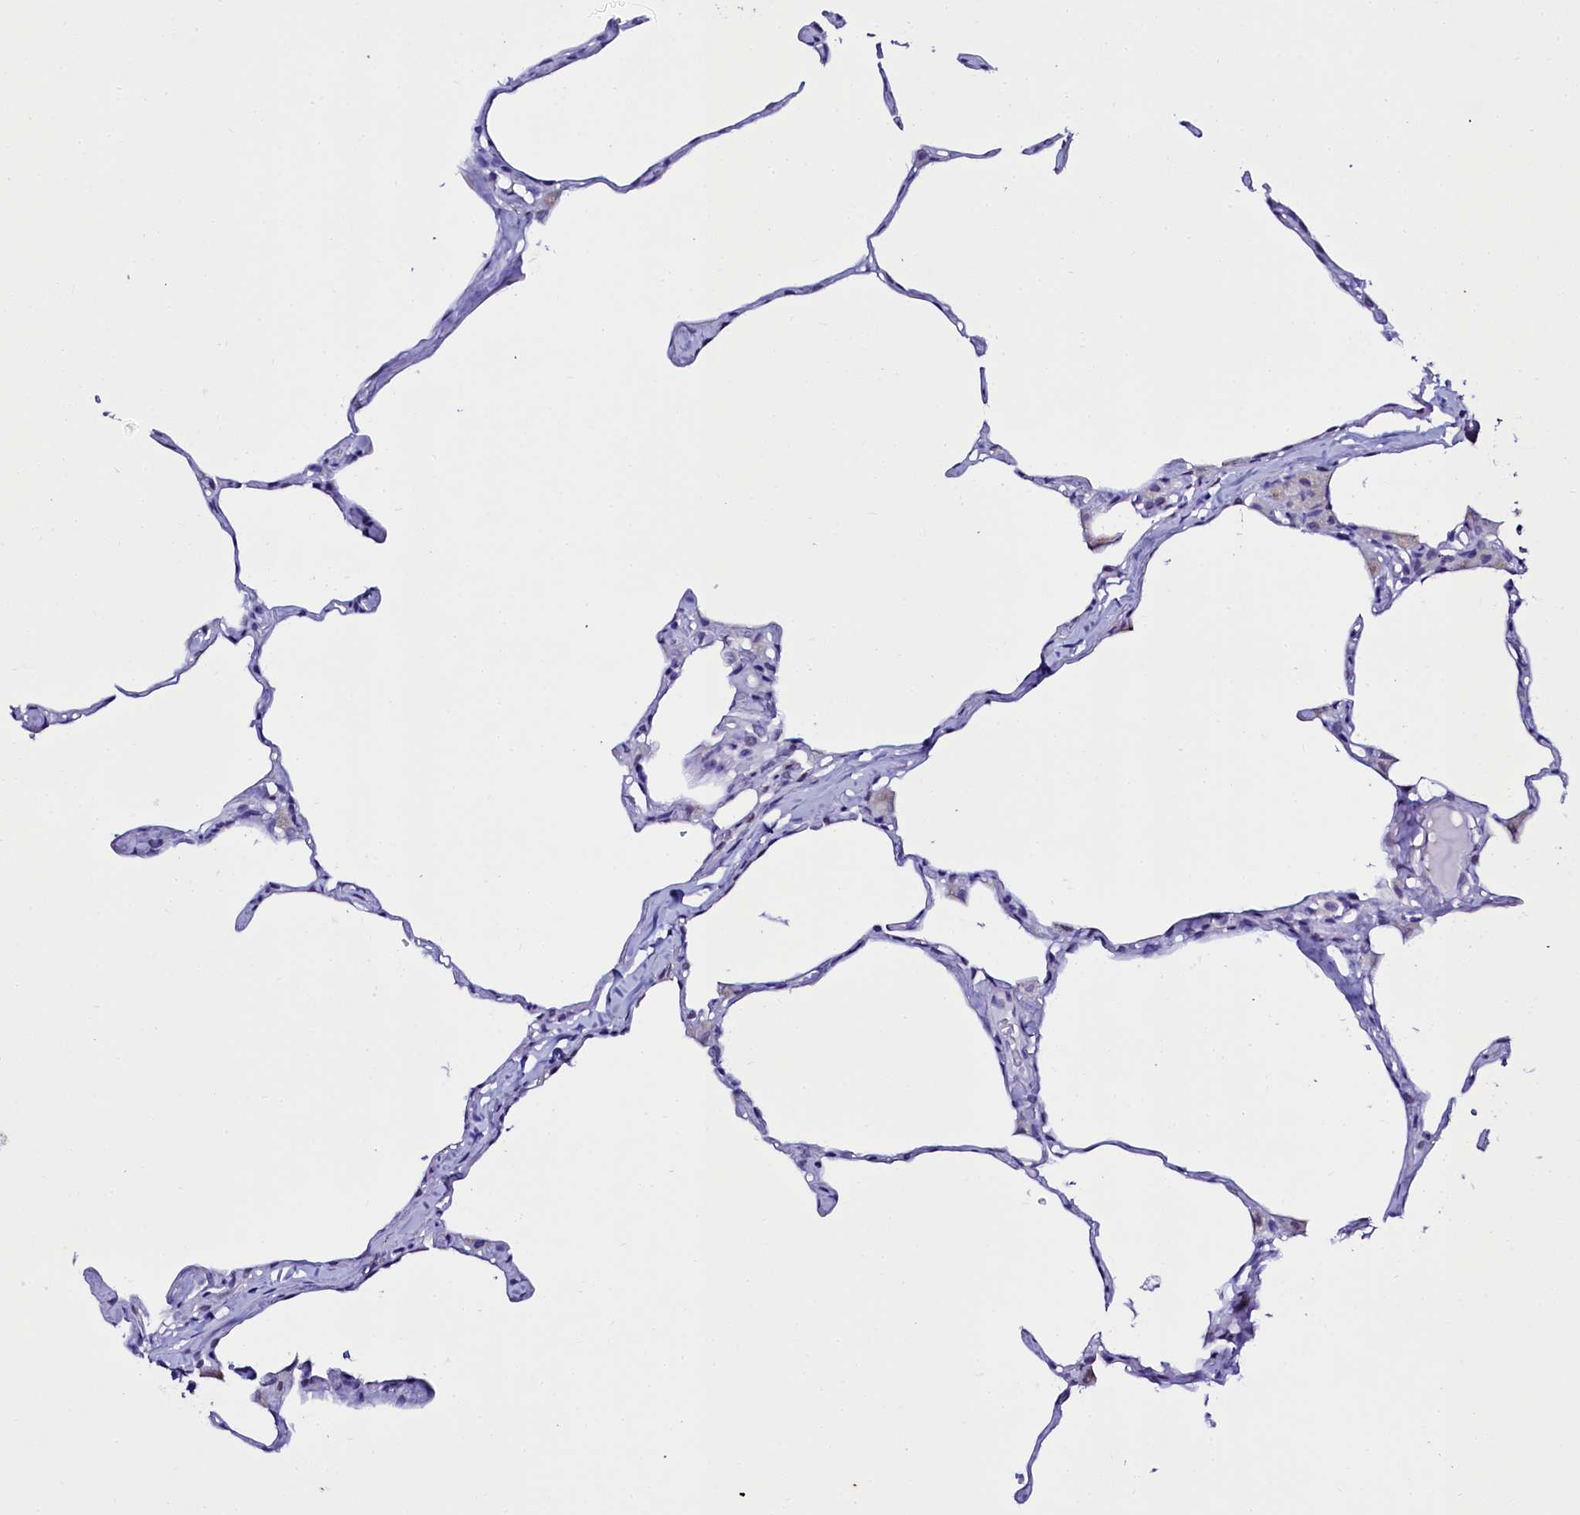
{"staining": {"intensity": "negative", "quantity": "none", "location": "none"}, "tissue": "lung", "cell_type": "Alveolar cells", "image_type": "normal", "snomed": [{"axis": "morphology", "description": "Normal tissue, NOS"}, {"axis": "topography", "description": "Lung"}], "caption": "Immunohistochemical staining of normal human lung exhibits no significant positivity in alveolar cells.", "gene": "SORD", "patient": {"sex": "male", "age": 65}}